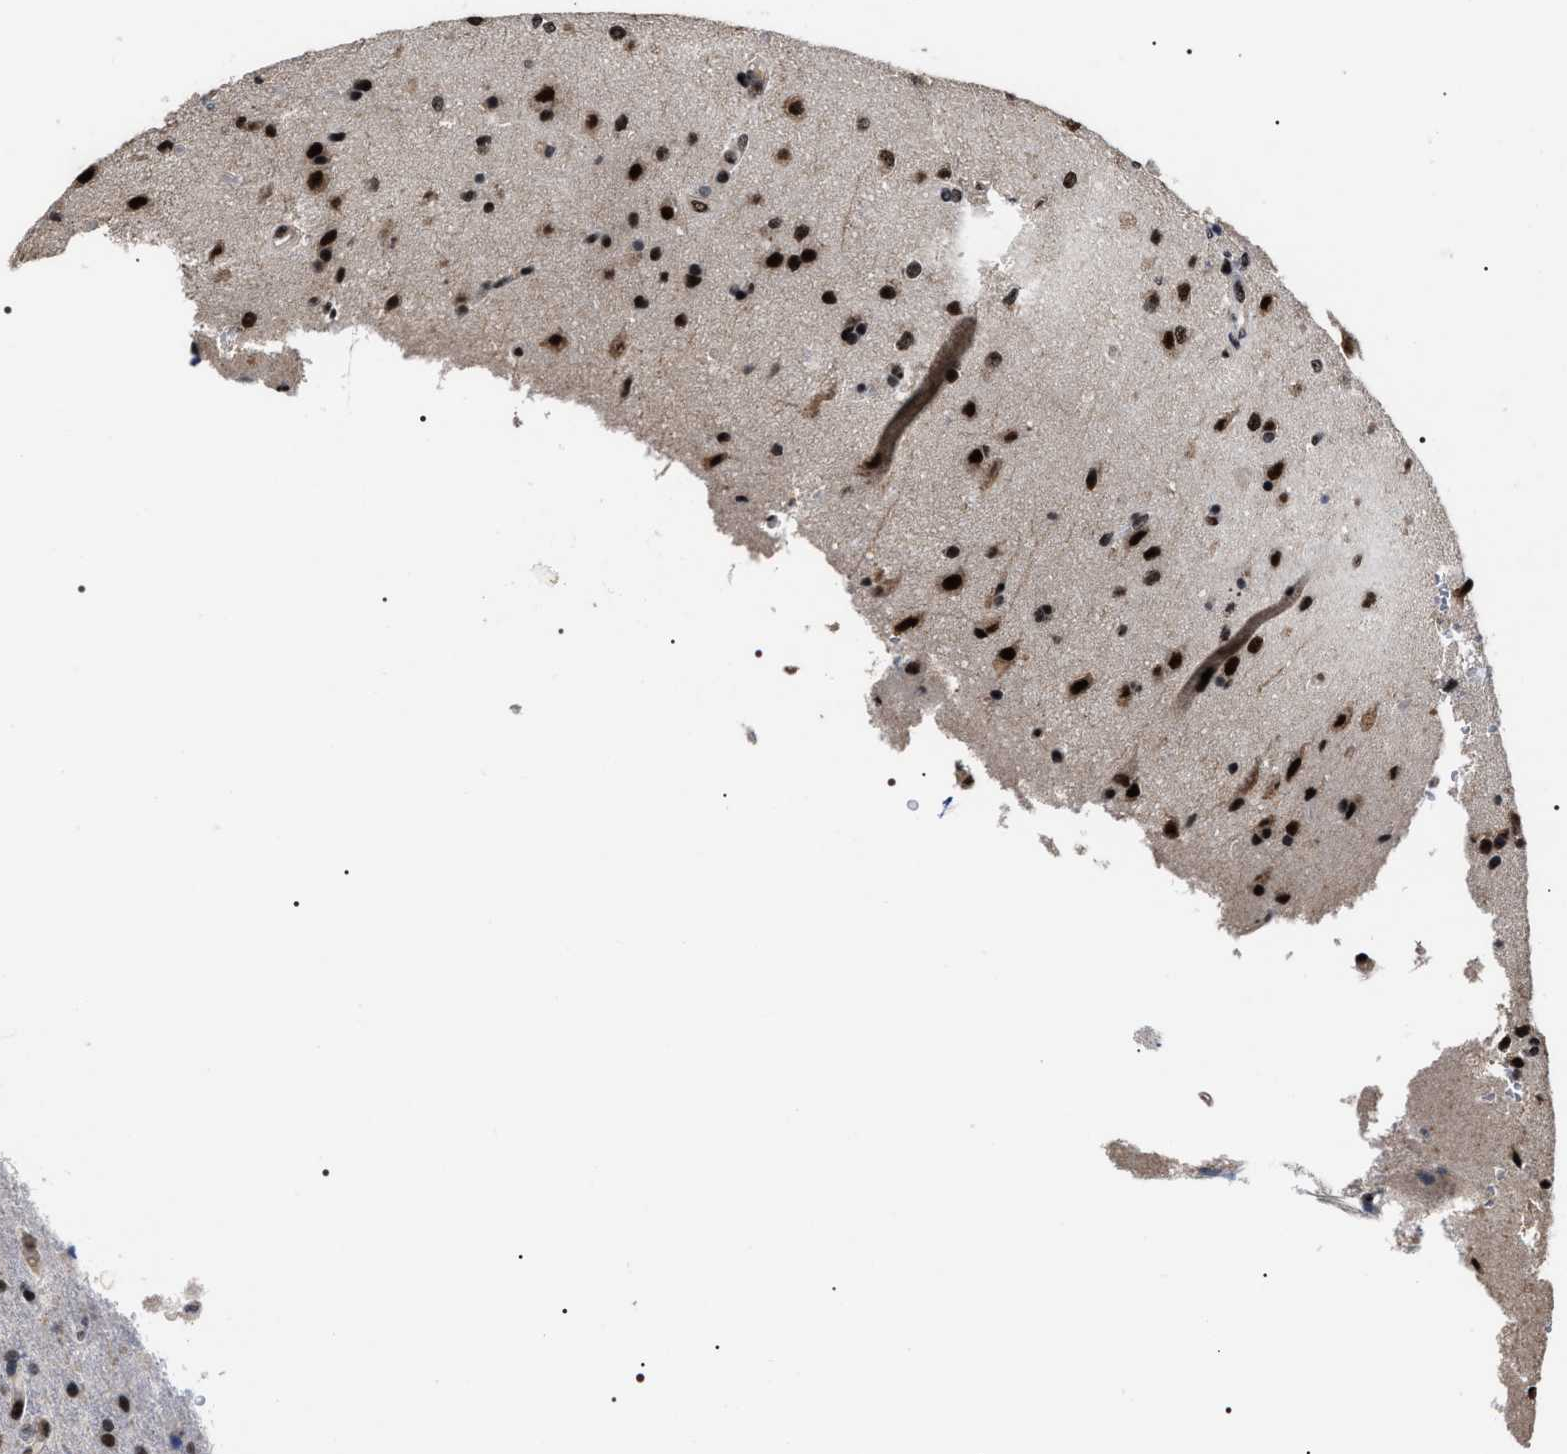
{"staining": {"intensity": "moderate", "quantity": ">75%", "location": "nuclear"}, "tissue": "glioma", "cell_type": "Tumor cells", "image_type": "cancer", "snomed": [{"axis": "morphology", "description": "Glioma, malignant, High grade"}, {"axis": "topography", "description": "Brain"}], "caption": "This photomicrograph displays glioma stained with immunohistochemistry (IHC) to label a protein in brown. The nuclear of tumor cells show moderate positivity for the protein. Nuclei are counter-stained blue.", "gene": "RRP1B", "patient": {"sex": "male", "age": 72}}